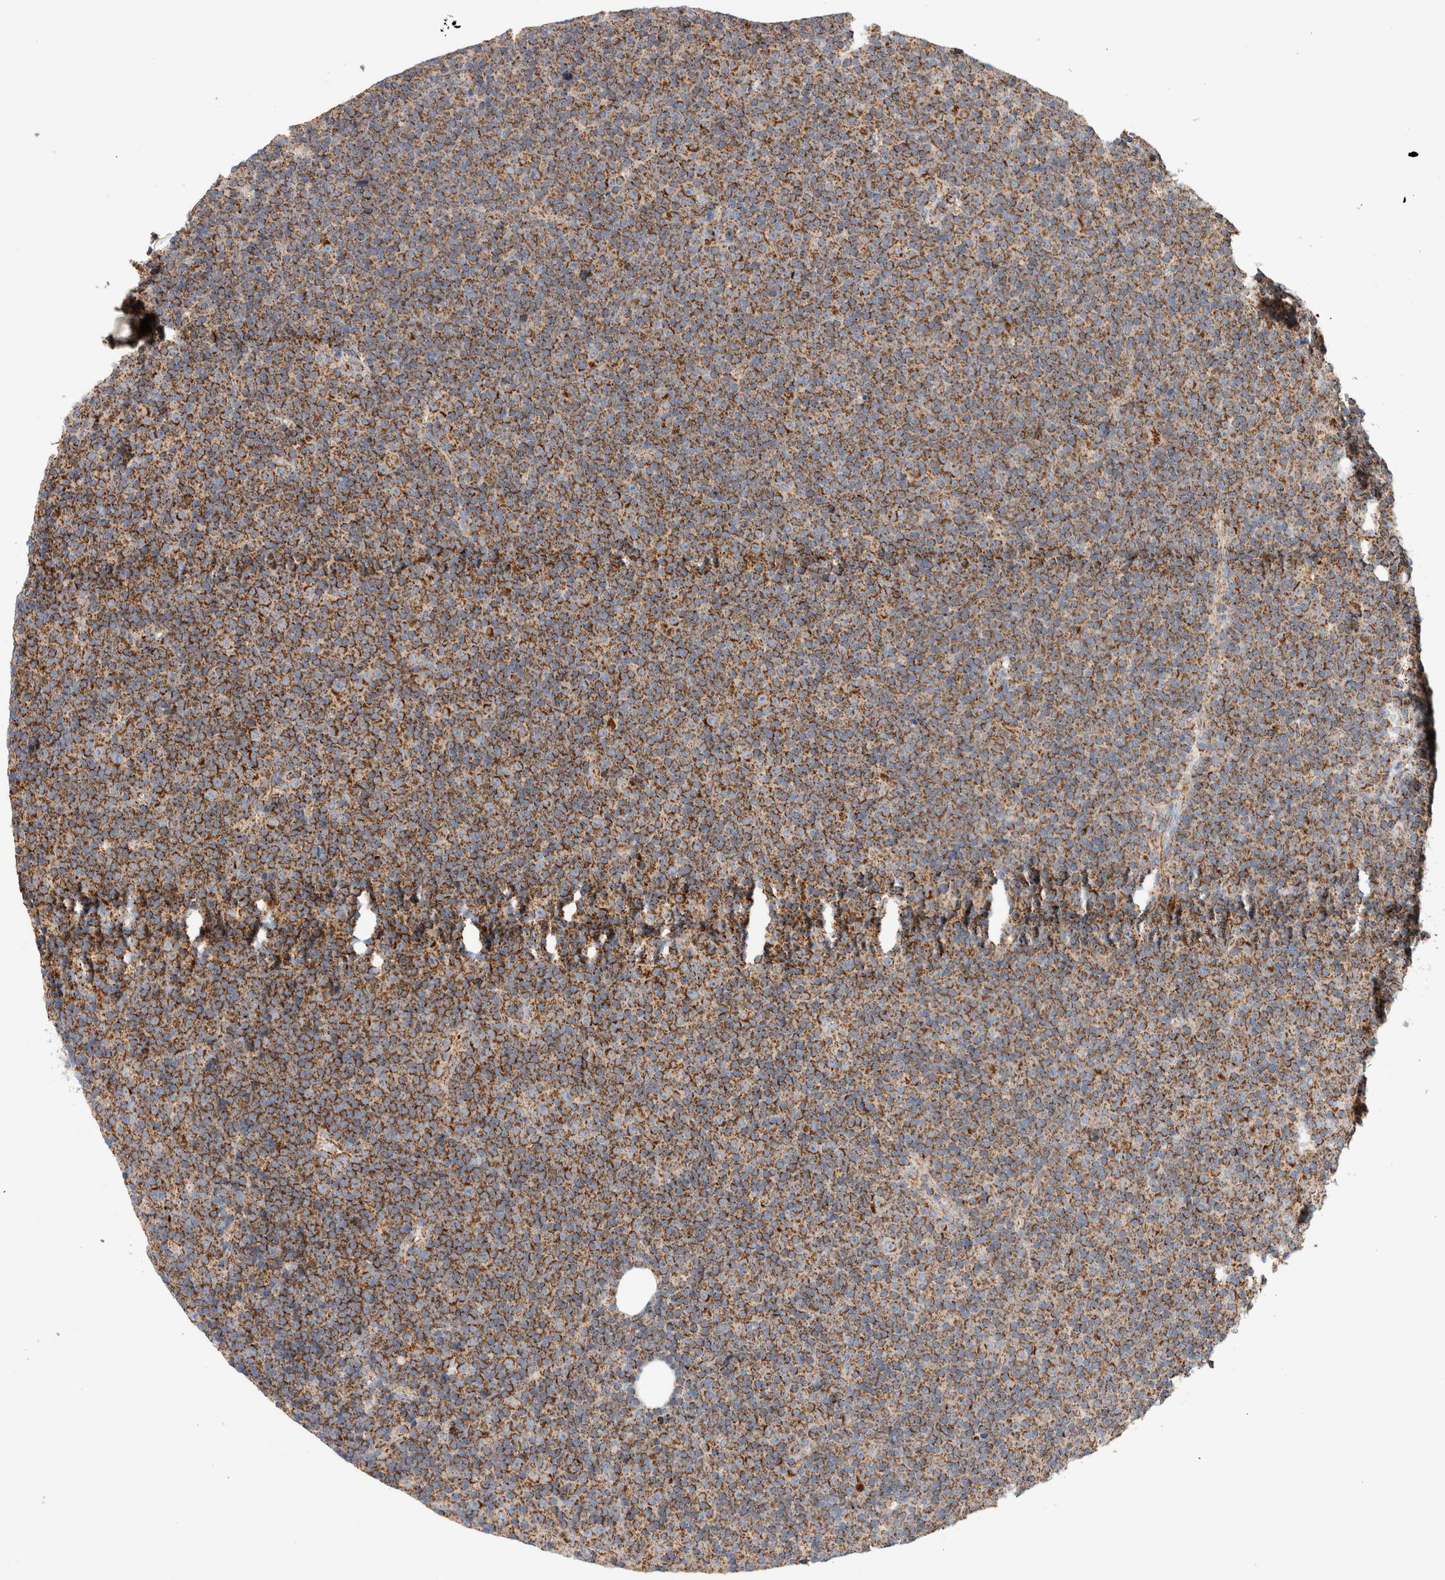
{"staining": {"intensity": "moderate", "quantity": ">75%", "location": "cytoplasmic/membranous"}, "tissue": "lymphoma", "cell_type": "Tumor cells", "image_type": "cancer", "snomed": [{"axis": "morphology", "description": "Malignant lymphoma, non-Hodgkin's type, Low grade"}, {"axis": "topography", "description": "Lymph node"}], "caption": "Immunohistochemical staining of human lymphoma displays medium levels of moderate cytoplasmic/membranous staining in approximately >75% of tumor cells. The staining was performed using DAB to visualize the protein expression in brown, while the nuclei were stained in blue with hematoxylin (Magnification: 20x).", "gene": "IARS2", "patient": {"sex": "female", "age": 67}}